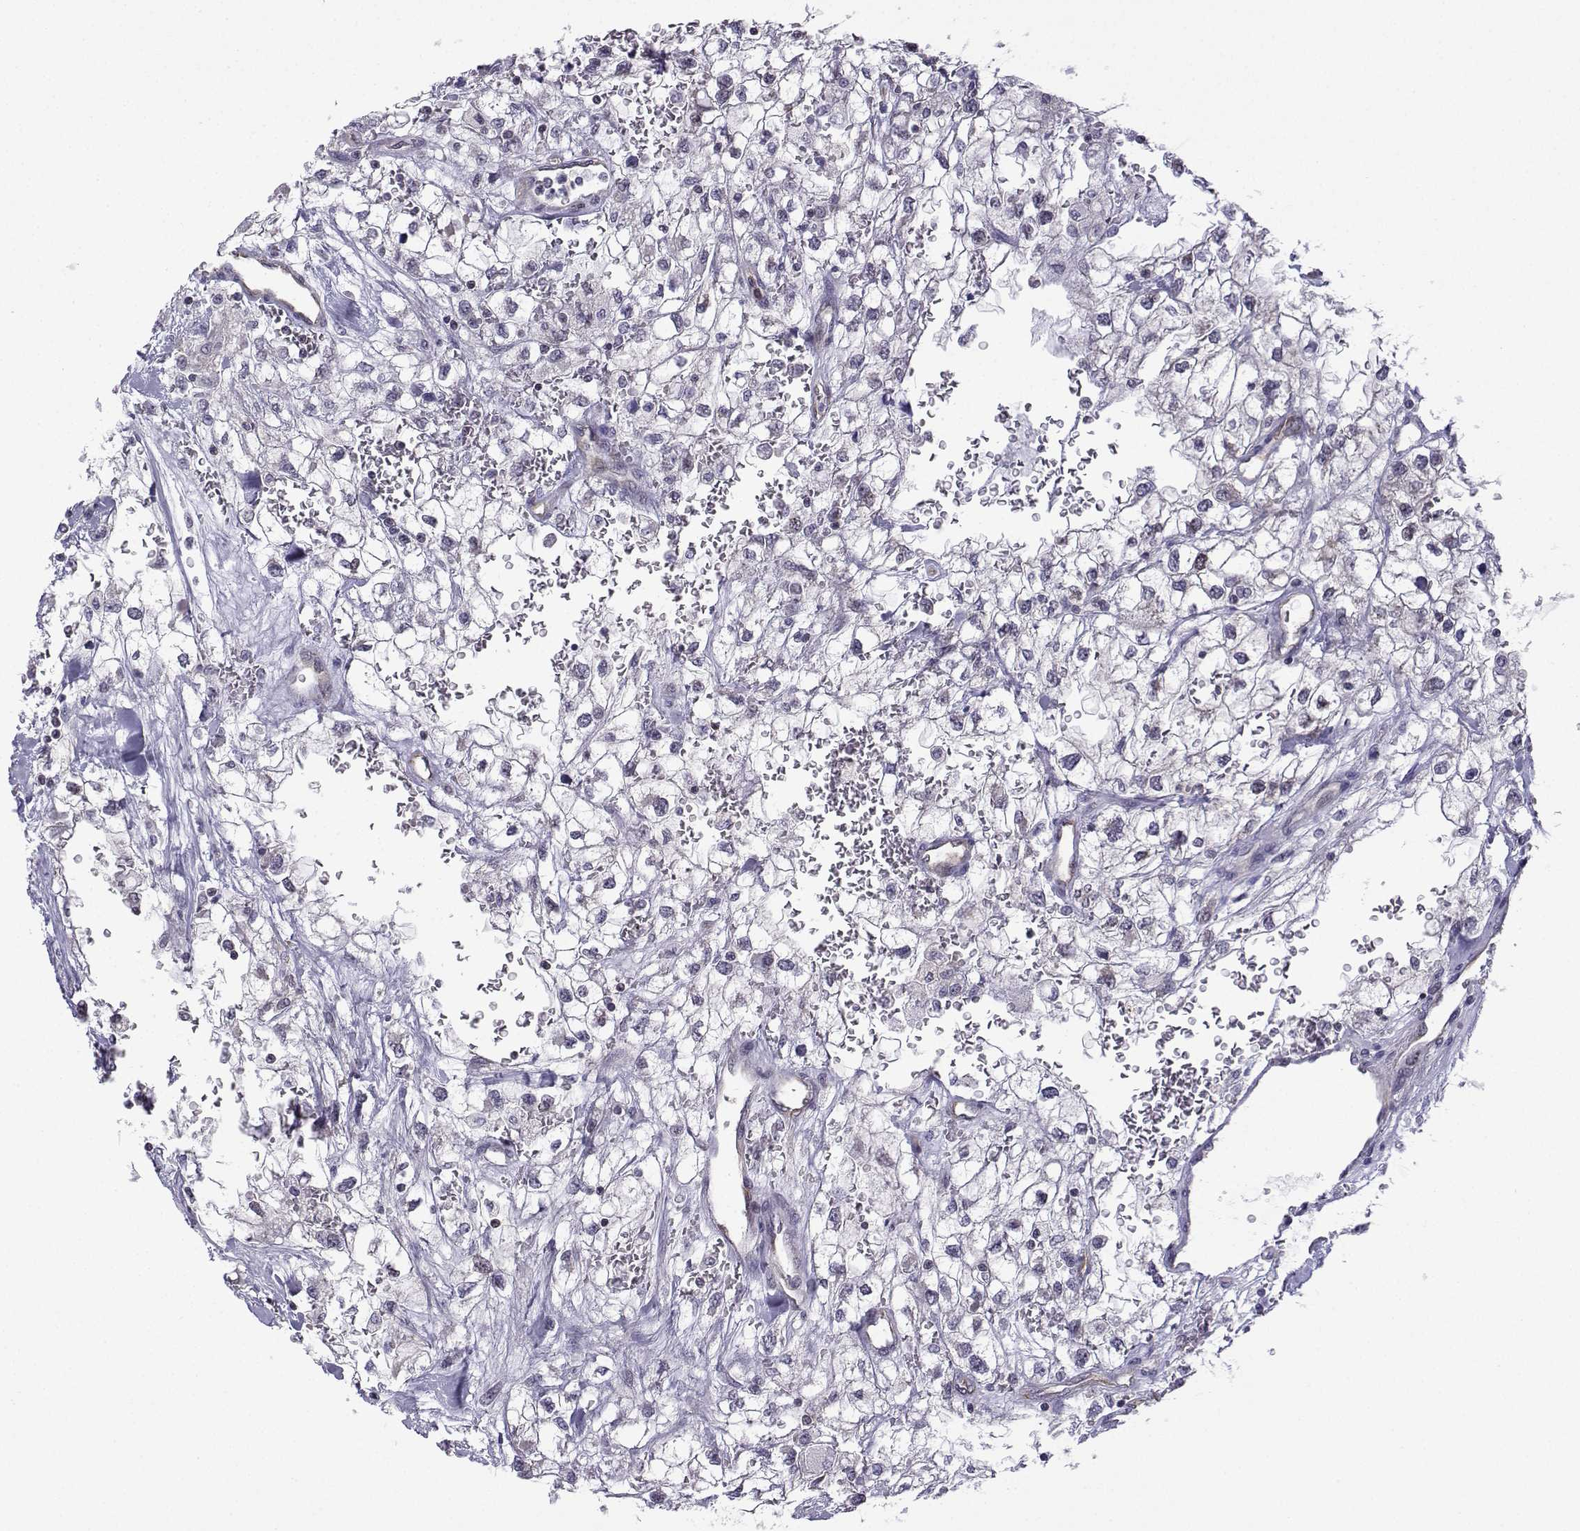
{"staining": {"intensity": "negative", "quantity": "none", "location": "none"}, "tissue": "renal cancer", "cell_type": "Tumor cells", "image_type": "cancer", "snomed": [{"axis": "morphology", "description": "Adenocarcinoma, NOS"}, {"axis": "topography", "description": "Kidney"}], "caption": "This is a histopathology image of immunohistochemistry (IHC) staining of renal adenocarcinoma, which shows no staining in tumor cells. (DAB (3,3'-diaminobenzidine) immunohistochemistry visualized using brightfield microscopy, high magnification).", "gene": "INCENP", "patient": {"sex": "male", "age": 59}}